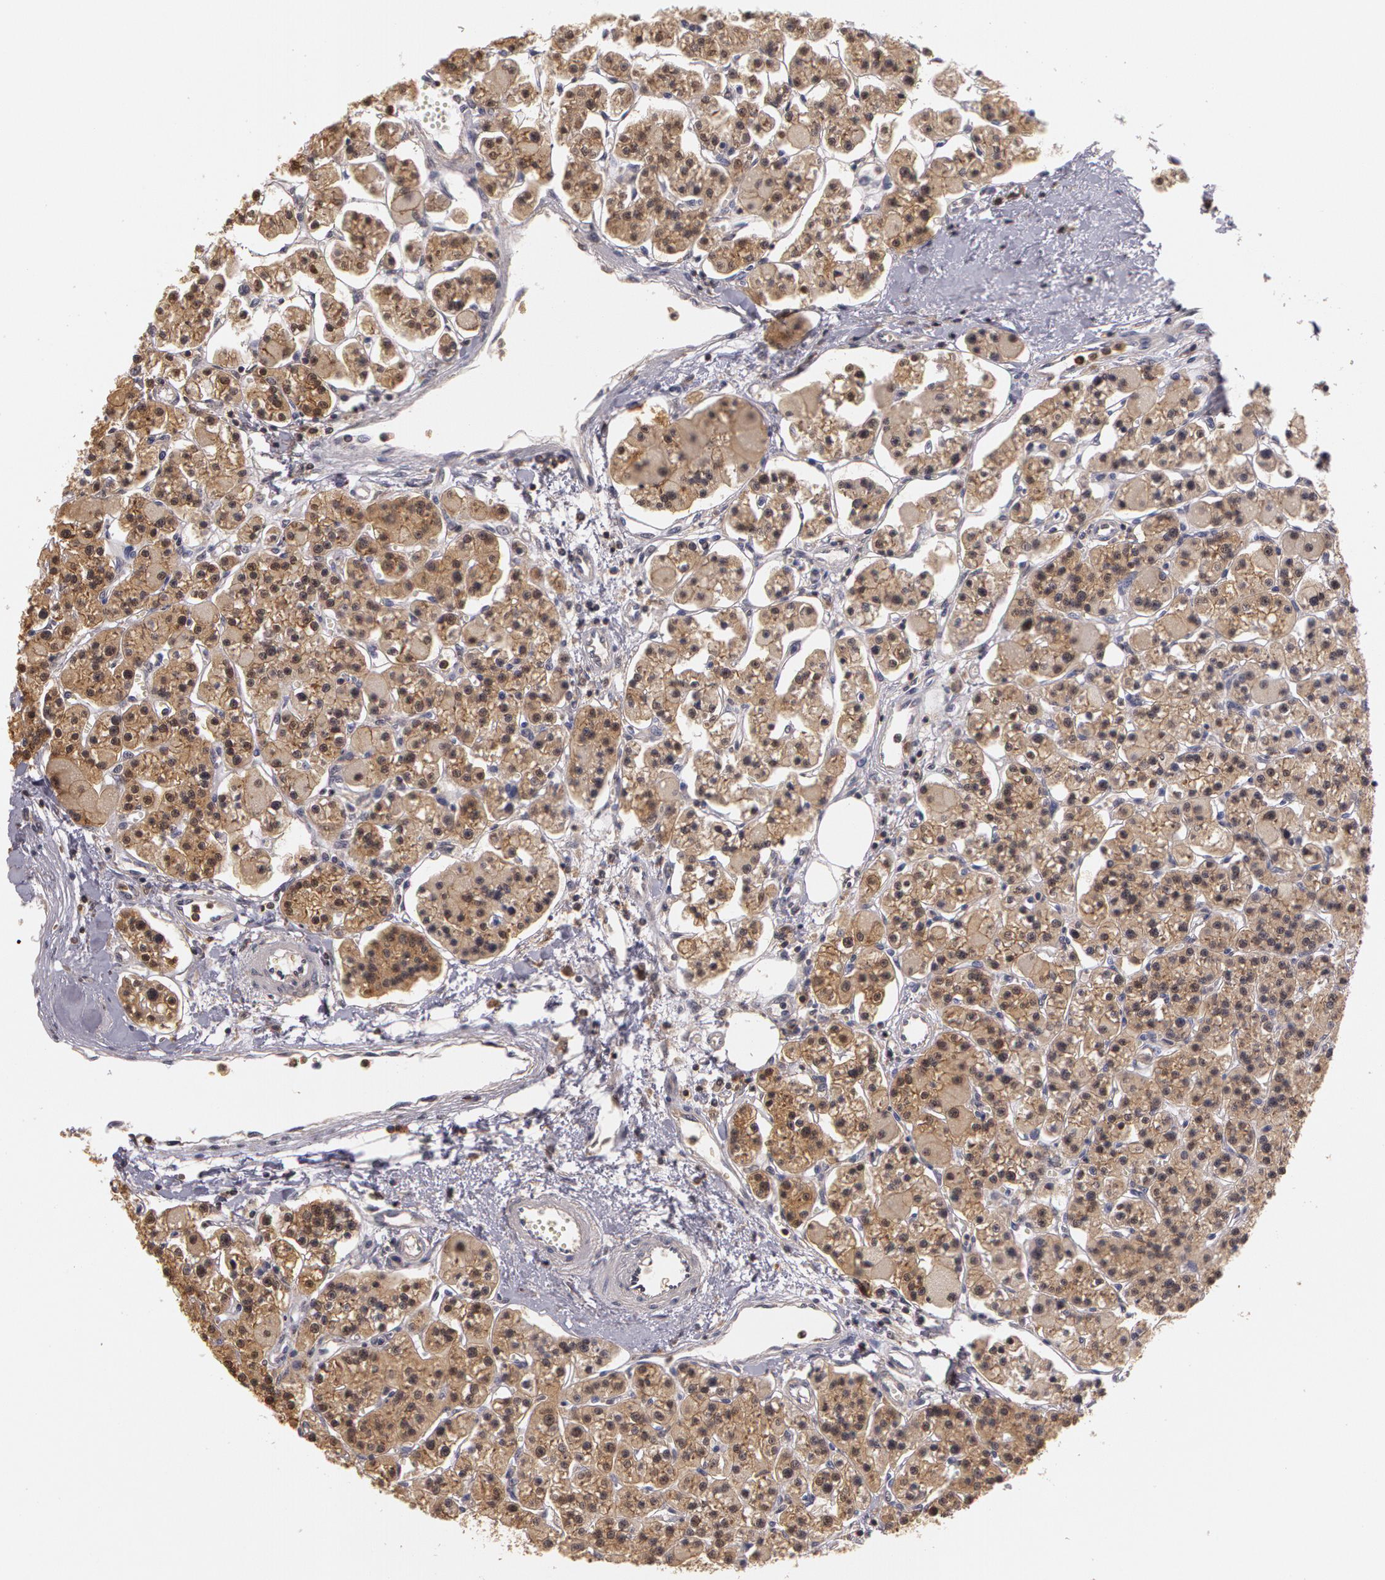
{"staining": {"intensity": "weak", "quantity": "25%-75%", "location": "cytoplasmic/membranous"}, "tissue": "parathyroid gland", "cell_type": "Glandular cells", "image_type": "normal", "snomed": [{"axis": "morphology", "description": "Normal tissue, NOS"}, {"axis": "topography", "description": "Parathyroid gland"}], "caption": "Brown immunohistochemical staining in normal parathyroid gland demonstrates weak cytoplasmic/membranous positivity in approximately 25%-75% of glandular cells. (IHC, brightfield microscopy, high magnification).", "gene": "AHSA1", "patient": {"sex": "female", "age": 58}}